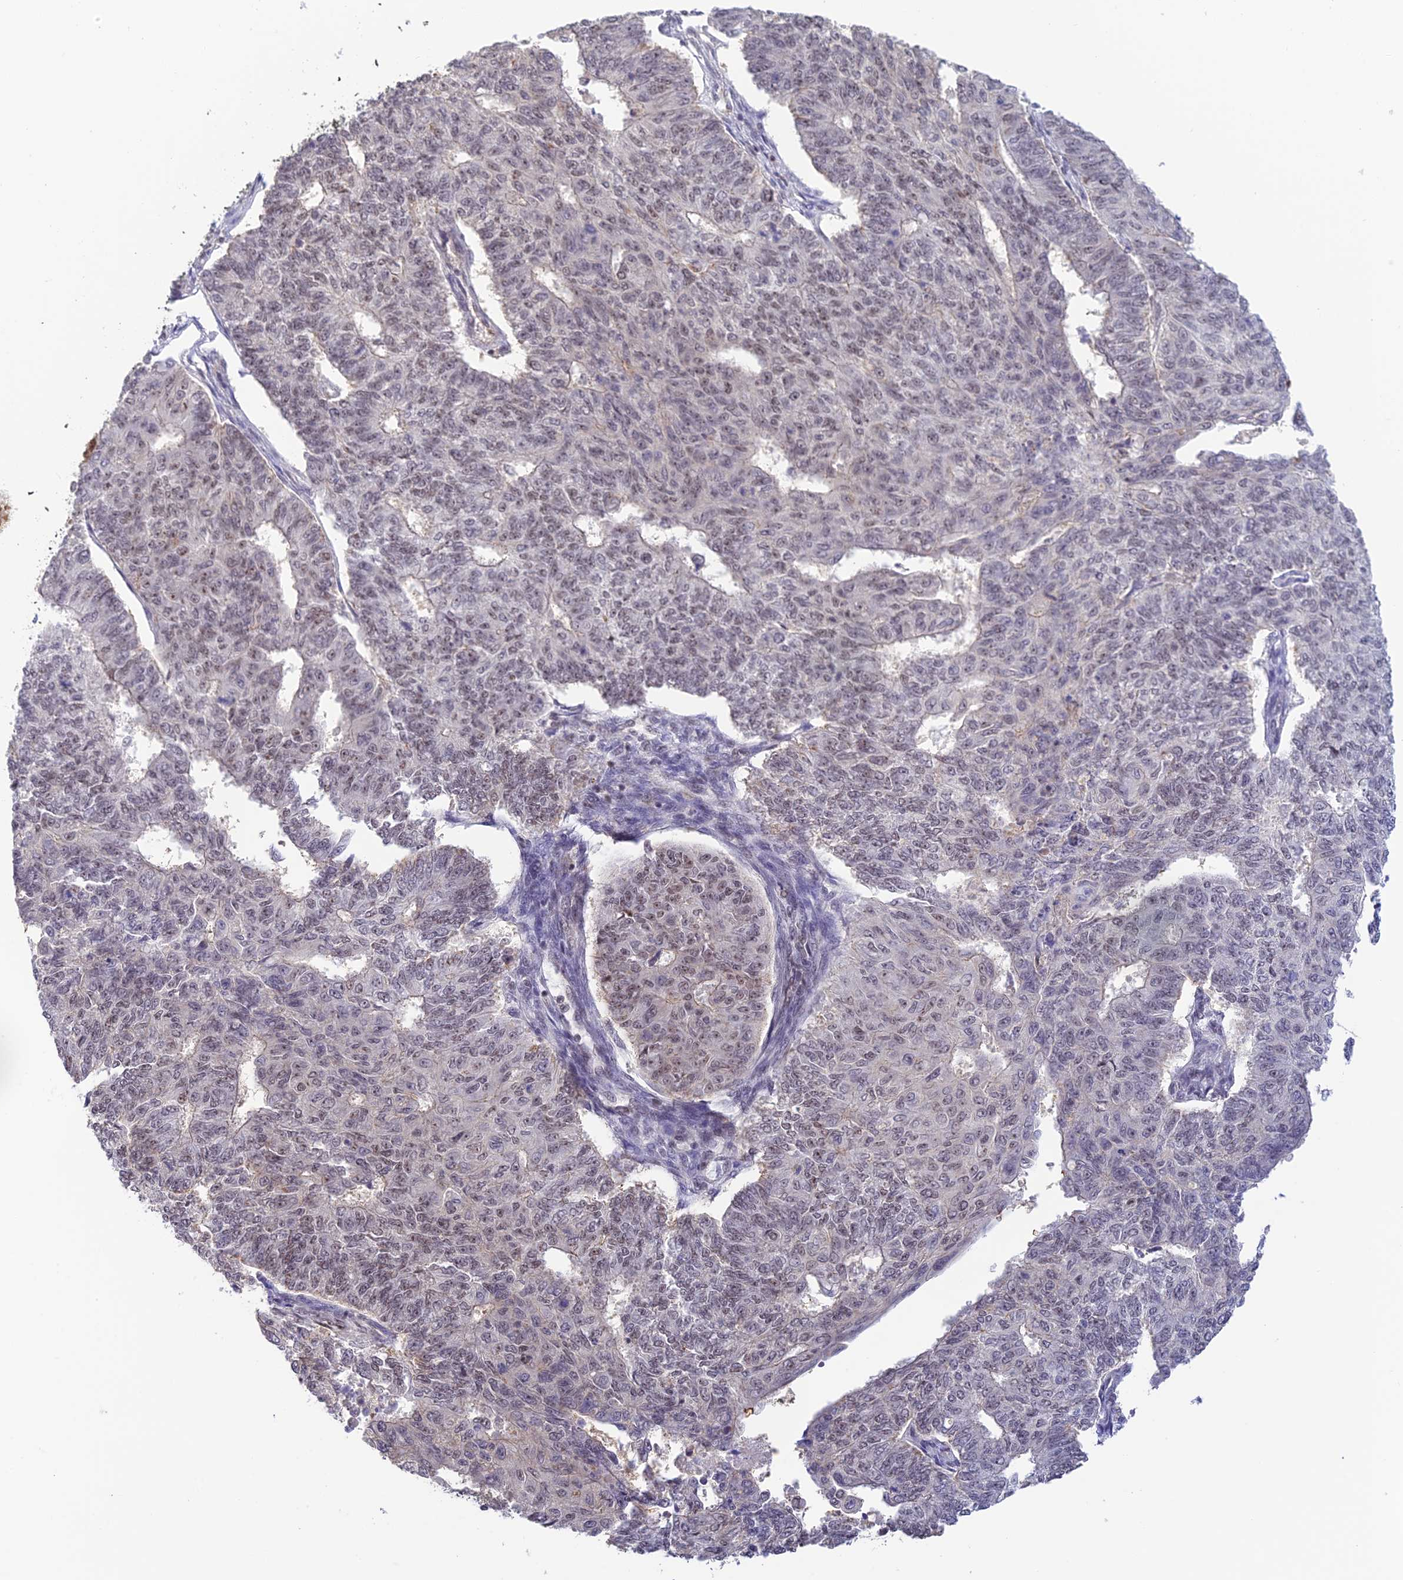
{"staining": {"intensity": "weak", "quantity": "25%-75%", "location": "nuclear"}, "tissue": "endometrial cancer", "cell_type": "Tumor cells", "image_type": "cancer", "snomed": [{"axis": "morphology", "description": "Adenocarcinoma, NOS"}, {"axis": "topography", "description": "Endometrium"}], "caption": "An IHC micrograph of tumor tissue is shown. Protein staining in brown highlights weak nuclear positivity in endometrial cancer within tumor cells.", "gene": "THAP11", "patient": {"sex": "female", "age": 32}}